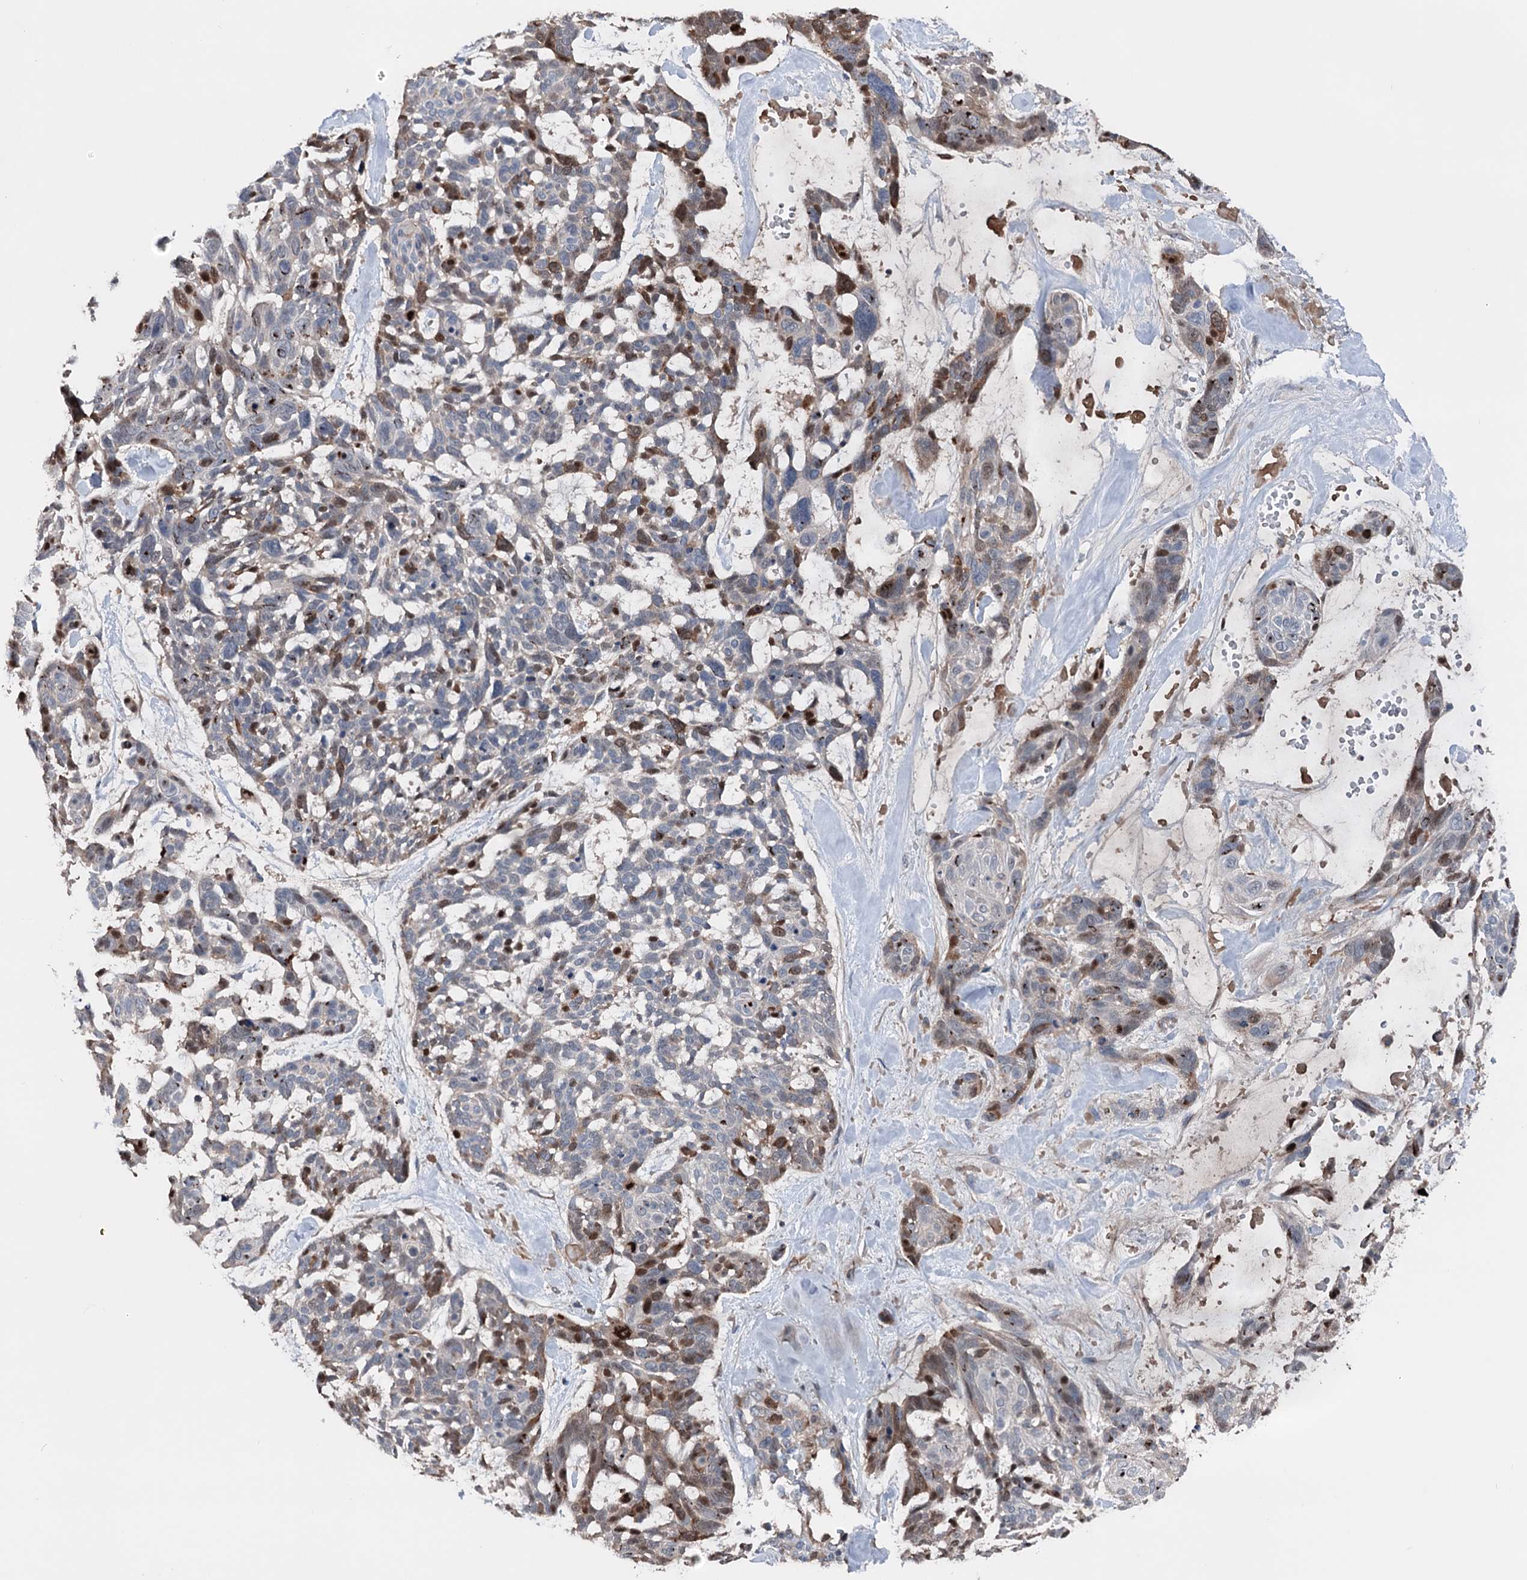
{"staining": {"intensity": "moderate", "quantity": "<25%", "location": "cytoplasmic/membranous,nuclear"}, "tissue": "skin cancer", "cell_type": "Tumor cells", "image_type": "cancer", "snomed": [{"axis": "morphology", "description": "Basal cell carcinoma"}, {"axis": "topography", "description": "Skin"}], "caption": "Tumor cells exhibit low levels of moderate cytoplasmic/membranous and nuclear staining in about <25% of cells in basal cell carcinoma (skin). (IHC, brightfield microscopy, high magnification).", "gene": "NCAPD2", "patient": {"sex": "male", "age": 88}}